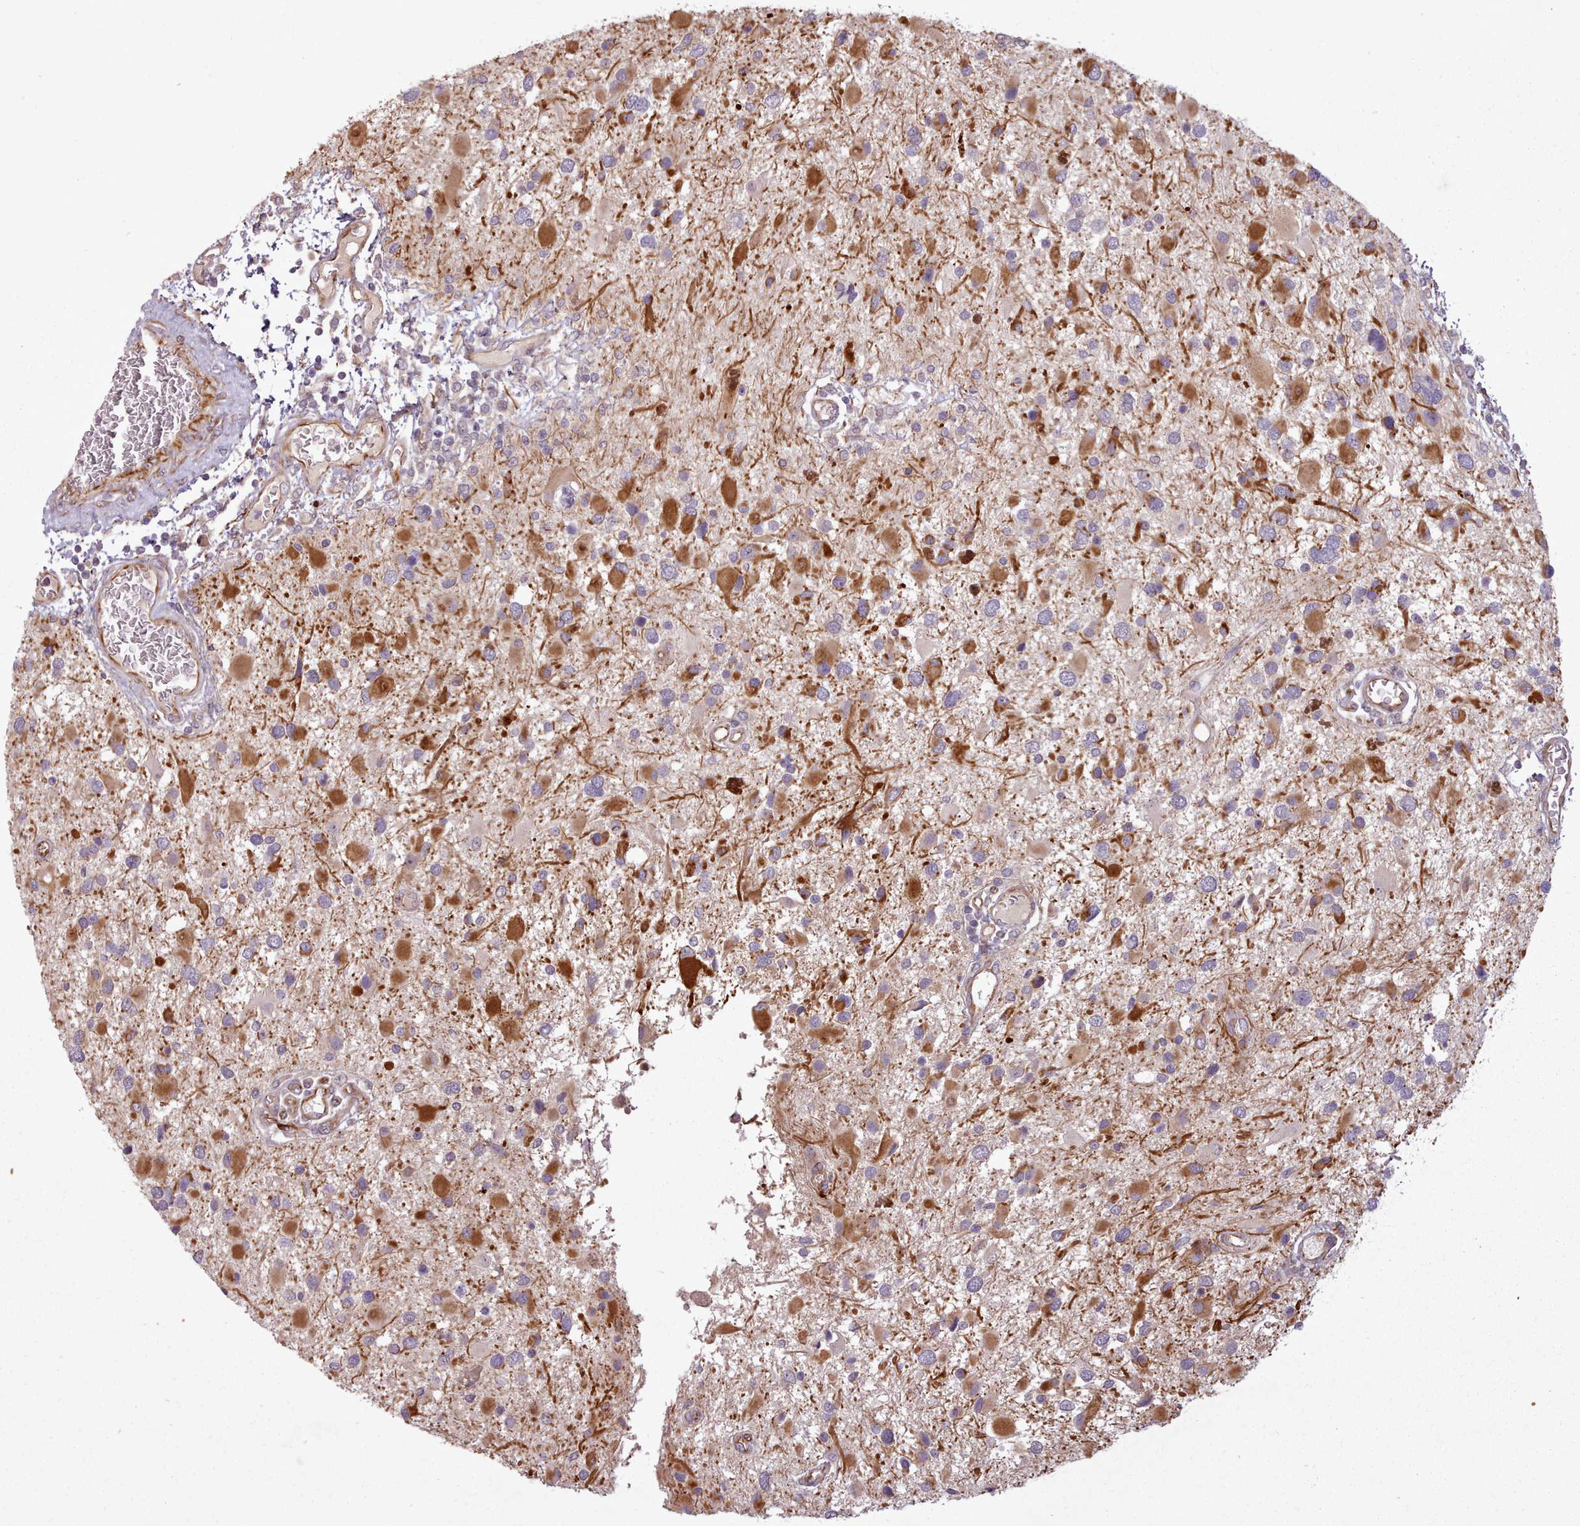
{"staining": {"intensity": "strong", "quantity": "25%-75%", "location": "cytoplasmic/membranous"}, "tissue": "glioma", "cell_type": "Tumor cells", "image_type": "cancer", "snomed": [{"axis": "morphology", "description": "Glioma, malignant, High grade"}, {"axis": "topography", "description": "Brain"}], "caption": "High-grade glioma (malignant) was stained to show a protein in brown. There is high levels of strong cytoplasmic/membranous expression in approximately 25%-75% of tumor cells.", "gene": "GBGT1", "patient": {"sex": "male", "age": 53}}